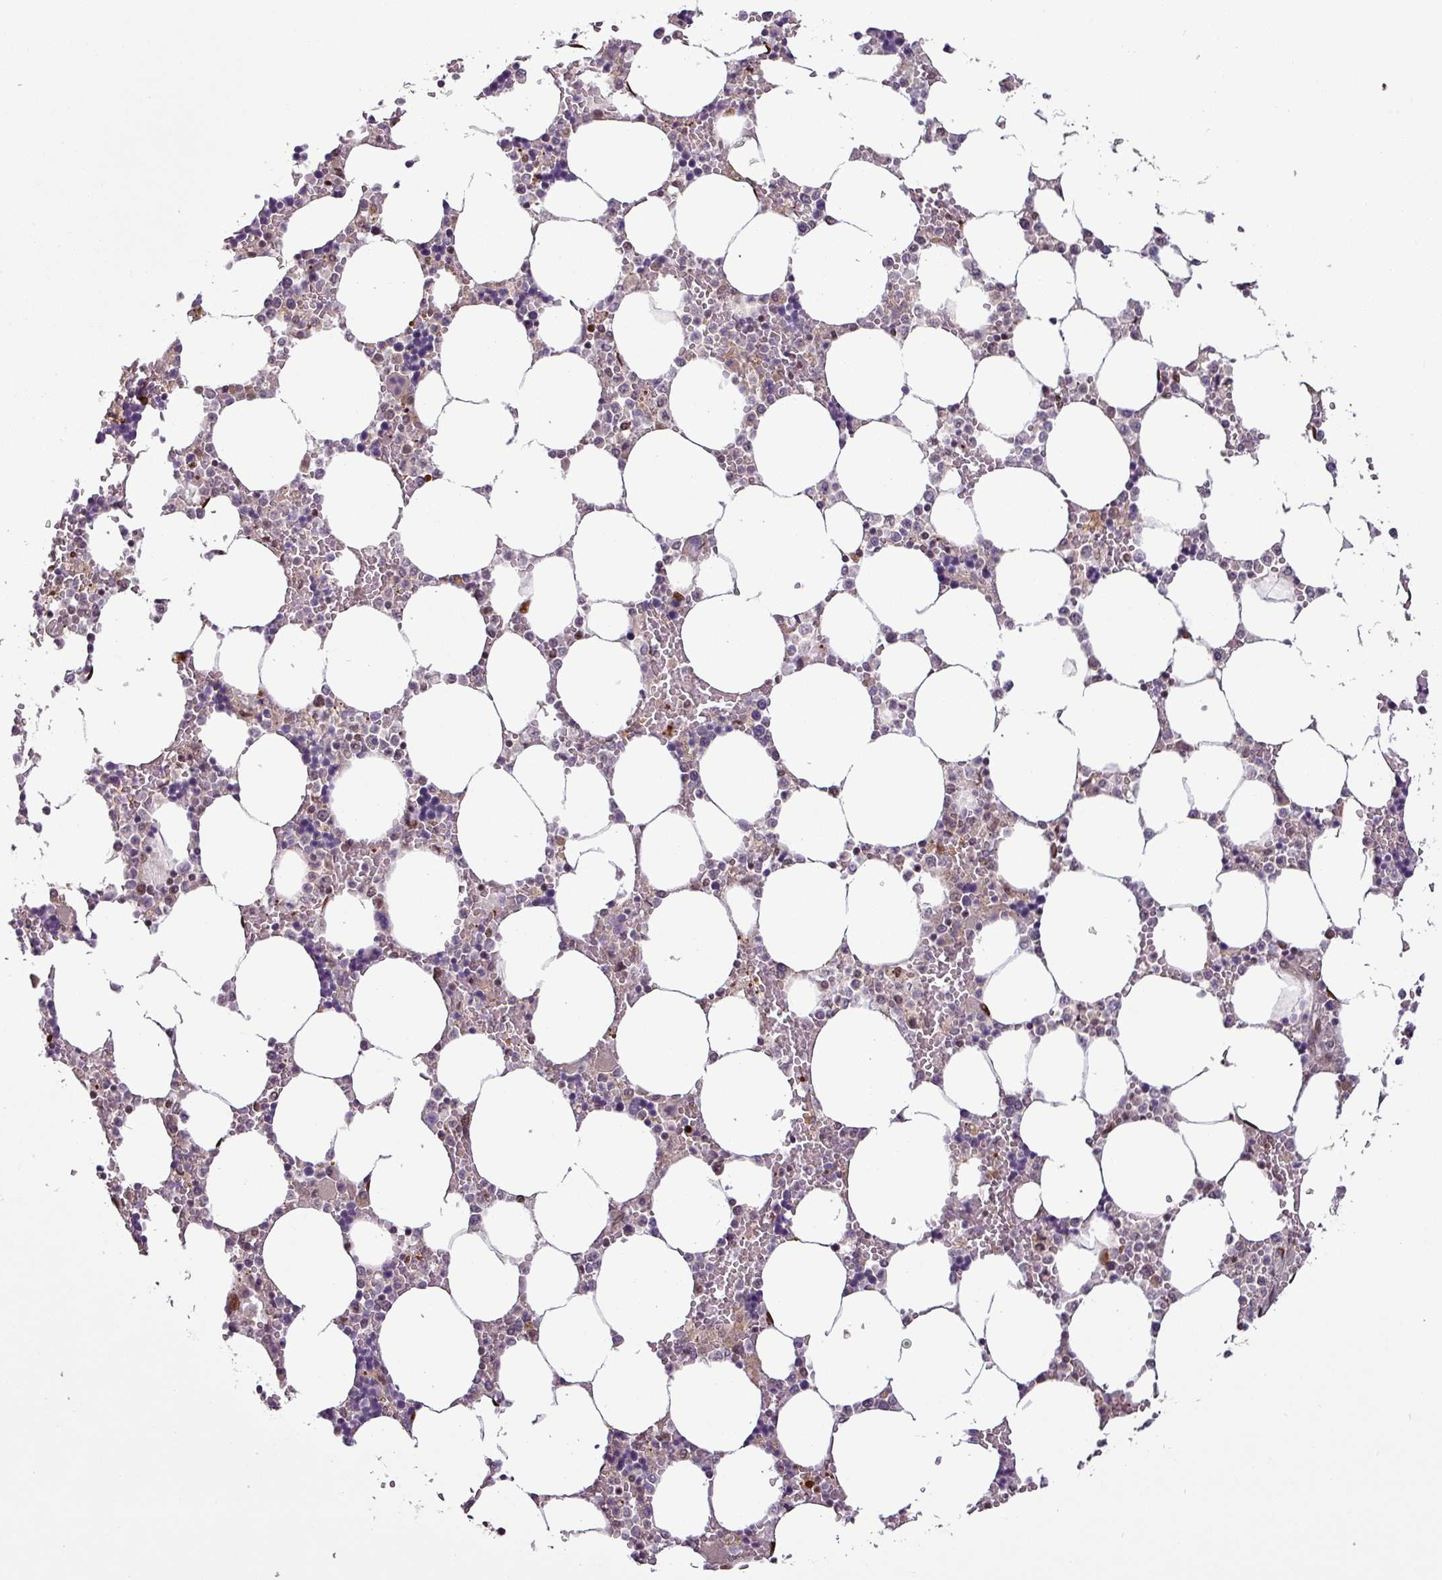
{"staining": {"intensity": "moderate", "quantity": "<25%", "location": "nuclear"}, "tissue": "bone marrow", "cell_type": "Hematopoietic cells", "image_type": "normal", "snomed": [{"axis": "morphology", "description": "Normal tissue, NOS"}, {"axis": "topography", "description": "Bone marrow"}], "caption": "Bone marrow stained with DAB immunohistochemistry (IHC) exhibits low levels of moderate nuclear staining in about <25% of hematopoietic cells. (brown staining indicates protein expression, while blue staining denotes nuclei).", "gene": "IRF2BPL", "patient": {"sex": "male", "age": 64}}